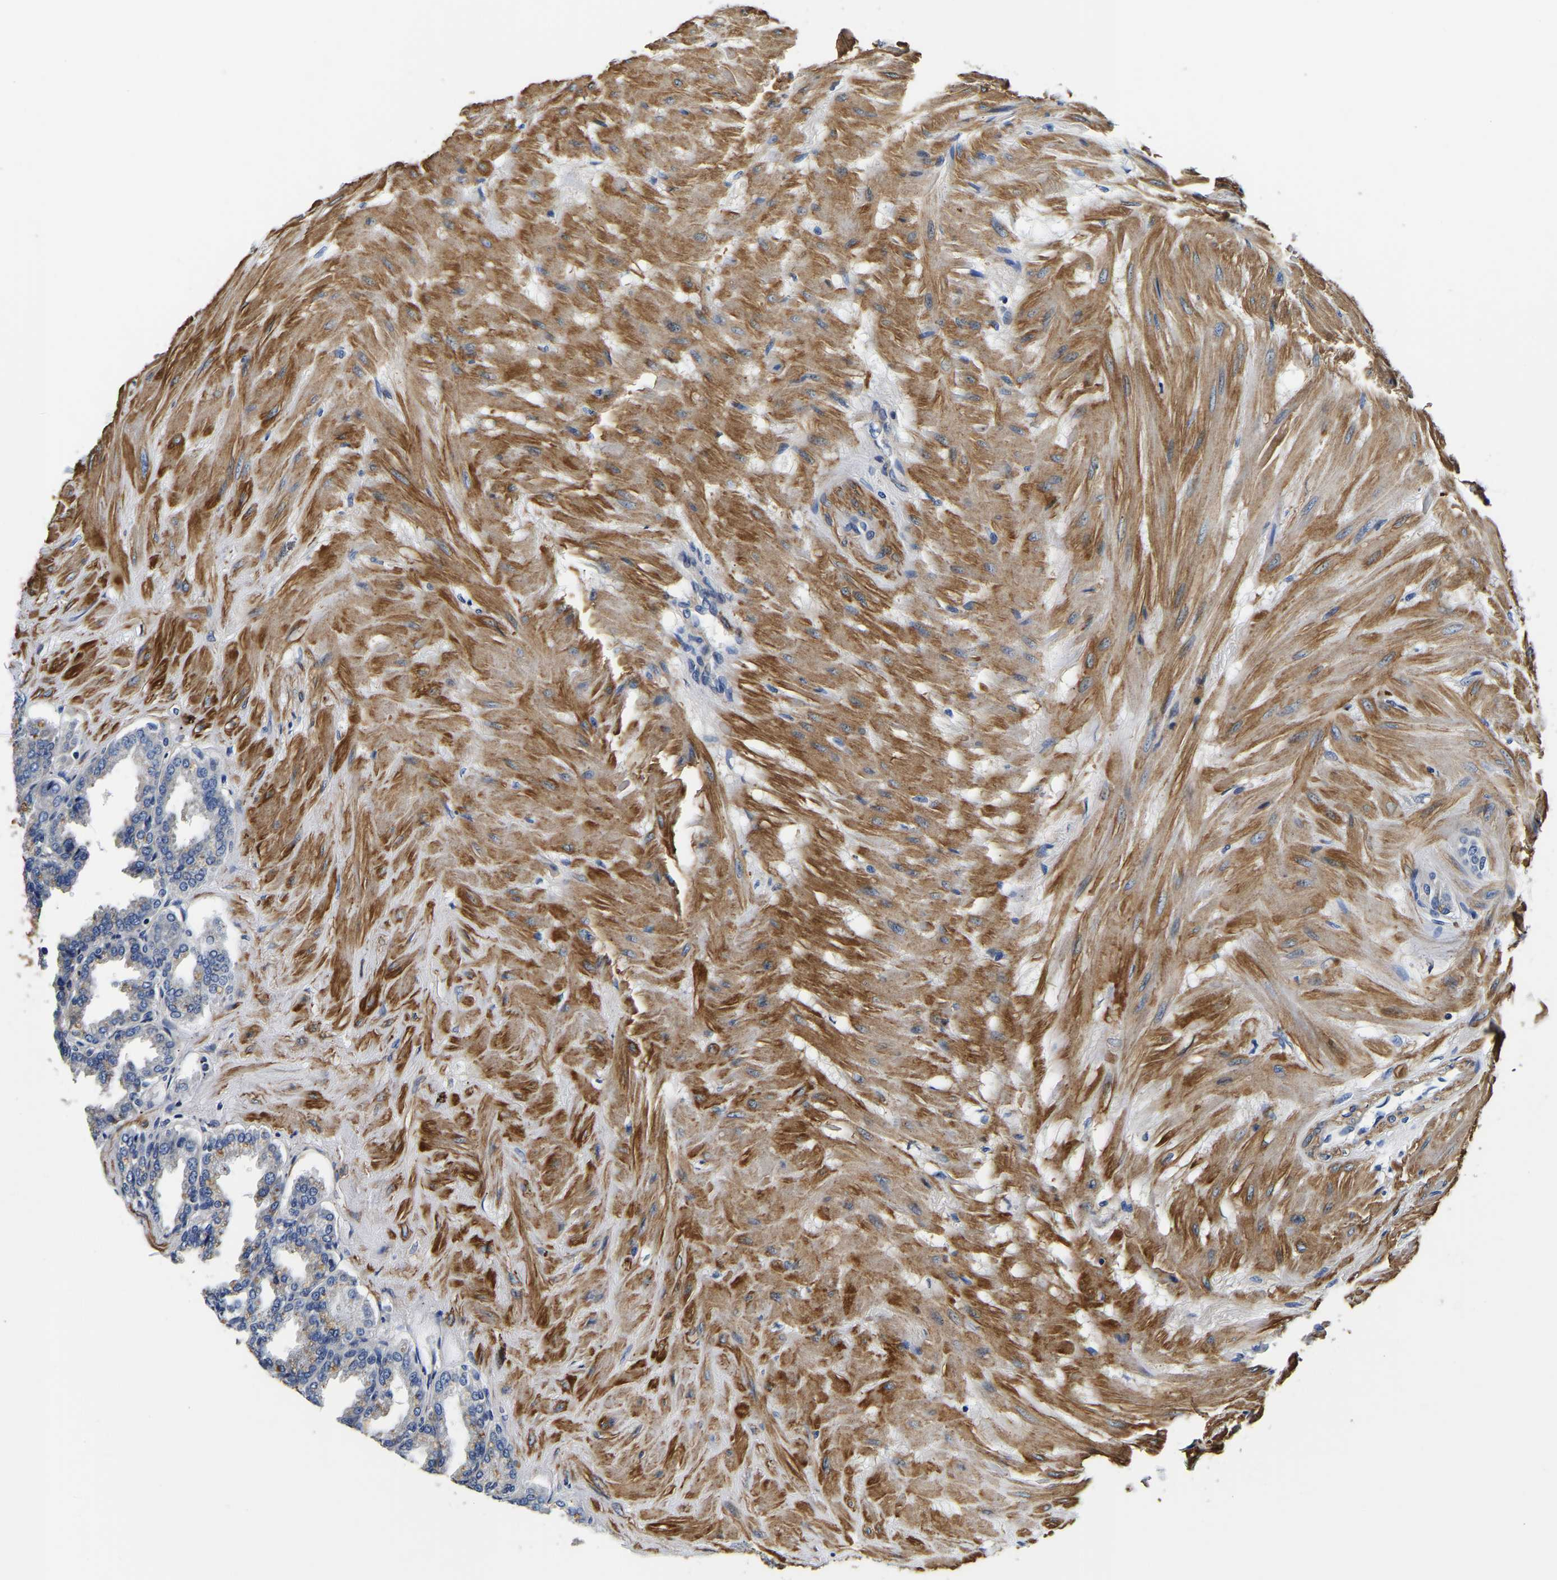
{"staining": {"intensity": "negative", "quantity": "none", "location": "none"}, "tissue": "seminal vesicle", "cell_type": "Glandular cells", "image_type": "normal", "snomed": [{"axis": "morphology", "description": "Normal tissue, NOS"}, {"axis": "topography", "description": "Seminal veicle"}], "caption": "The photomicrograph shows no significant expression in glandular cells of seminal vesicle. (Immunohistochemistry (ihc), brightfield microscopy, high magnification).", "gene": "KCTD17", "patient": {"sex": "male", "age": 46}}